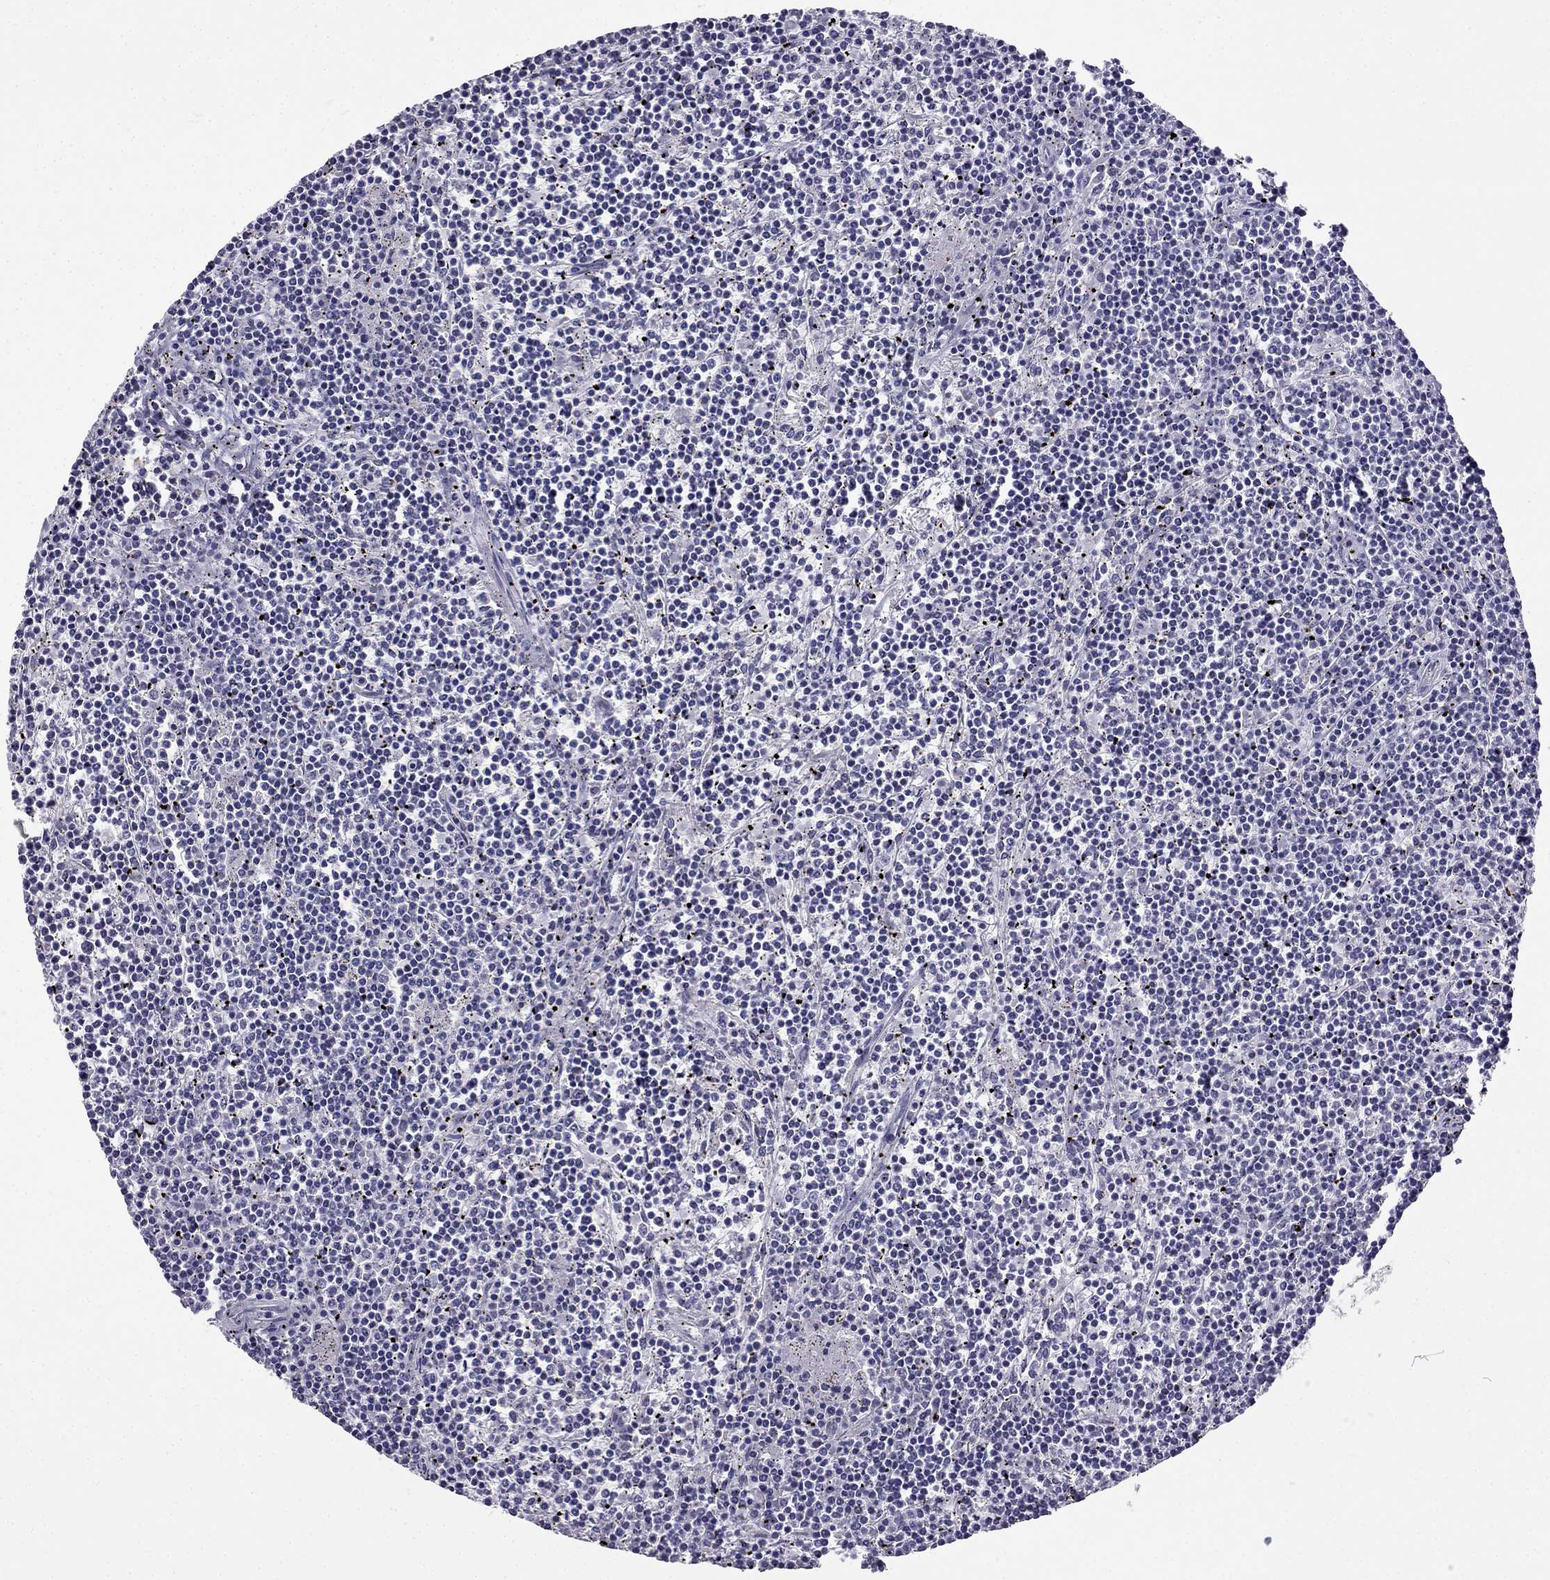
{"staining": {"intensity": "negative", "quantity": "none", "location": "none"}, "tissue": "lymphoma", "cell_type": "Tumor cells", "image_type": "cancer", "snomed": [{"axis": "morphology", "description": "Malignant lymphoma, non-Hodgkin's type, Low grade"}, {"axis": "topography", "description": "Spleen"}], "caption": "High magnification brightfield microscopy of lymphoma stained with DAB (brown) and counterstained with hematoxylin (blue): tumor cells show no significant expression. The staining is performed using DAB (3,3'-diaminobenzidine) brown chromogen with nuclei counter-stained in using hematoxylin.", "gene": "HSFX1", "patient": {"sex": "female", "age": 19}}